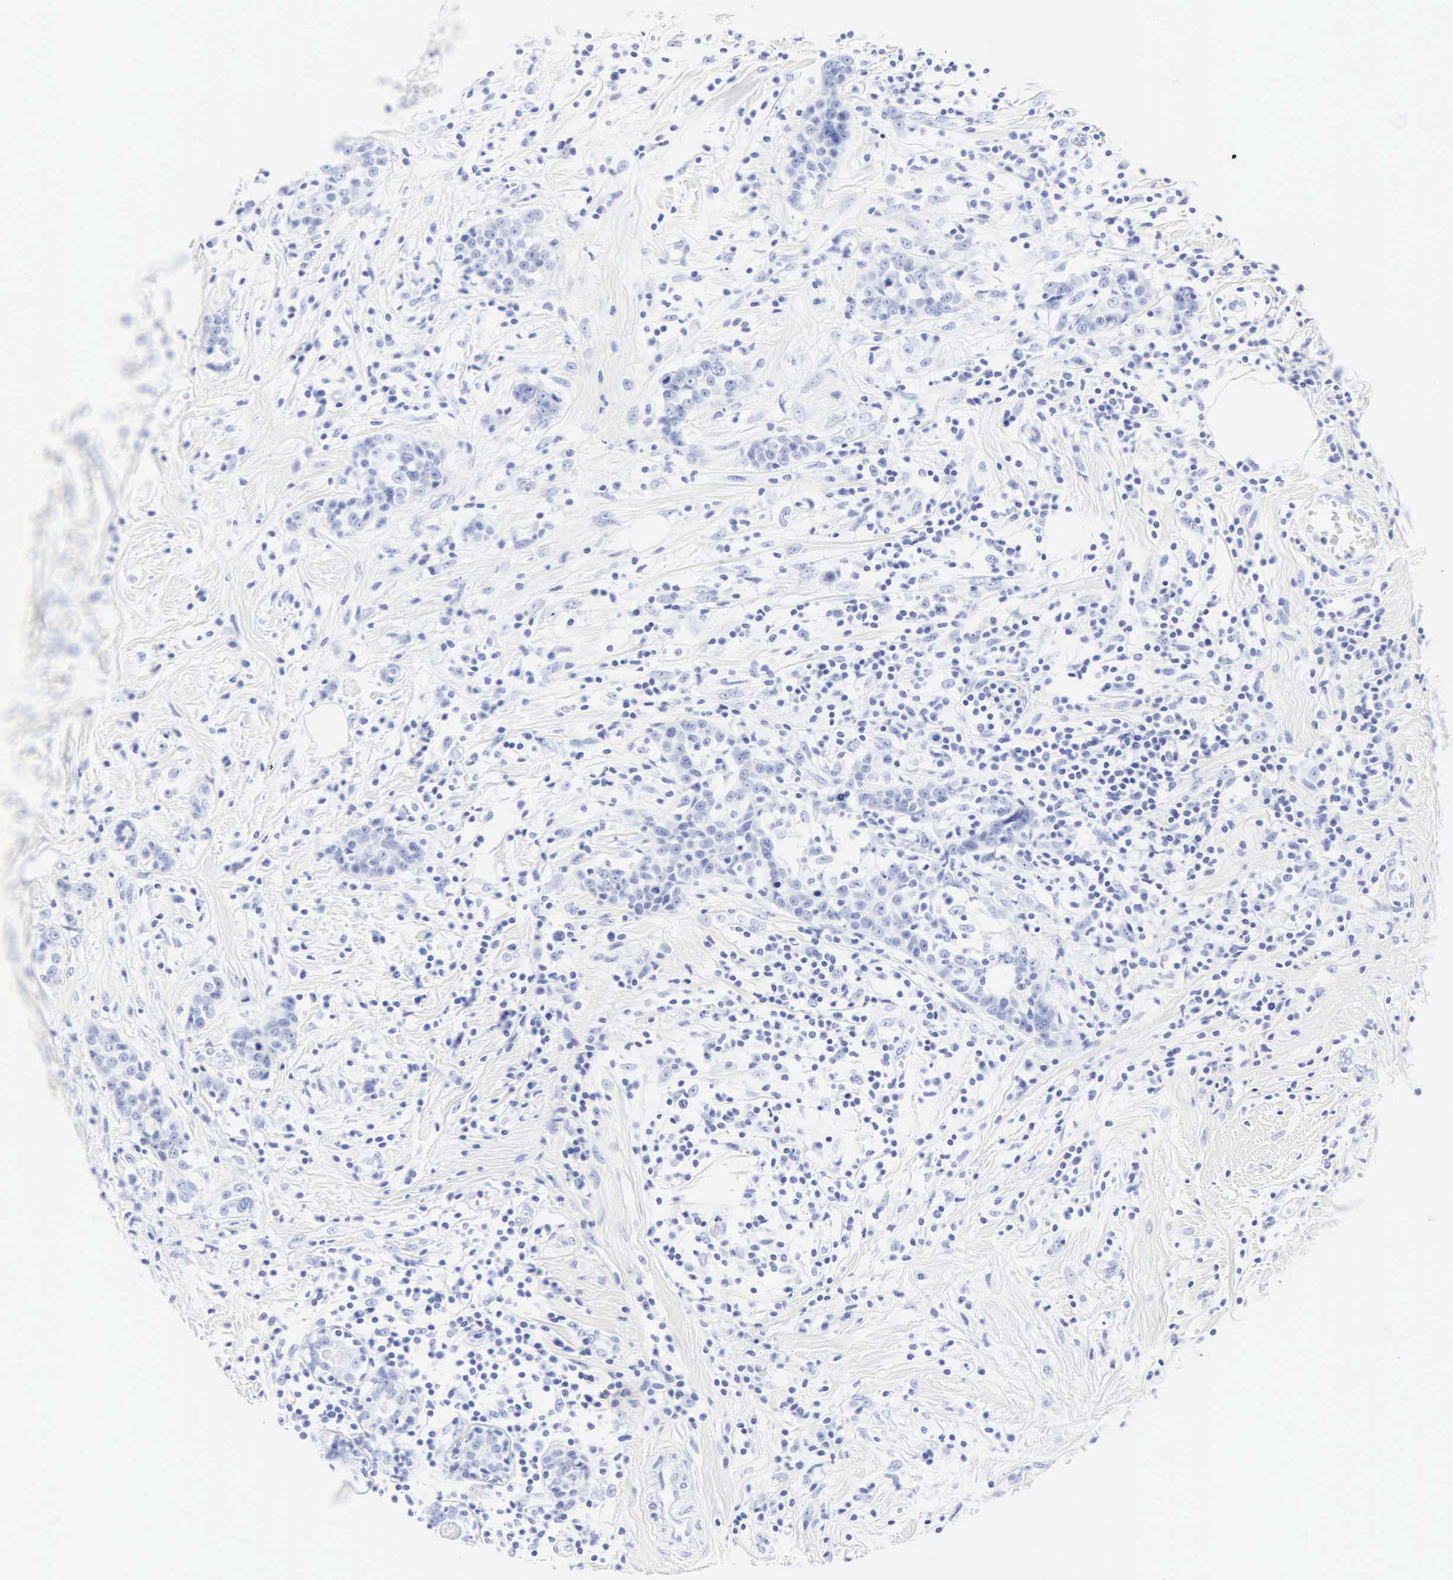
{"staining": {"intensity": "negative", "quantity": "none", "location": "none"}, "tissue": "breast cancer", "cell_type": "Tumor cells", "image_type": "cancer", "snomed": [{"axis": "morphology", "description": "Duct carcinoma"}, {"axis": "topography", "description": "Breast"}], "caption": "High magnification brightfield microscopy of breast cancer (infiltrating ductal carcinoma) stained with DAB (brown) and counterstained with hematoxylin (blue): tumor cells show no significant staining. Brightfield microscopy of IHC stained with DAB (brown) and hematoxylin (blue), captured at high magnification.", "gene": "CGB3", "patient": {"sex": "female", "age": 55}}